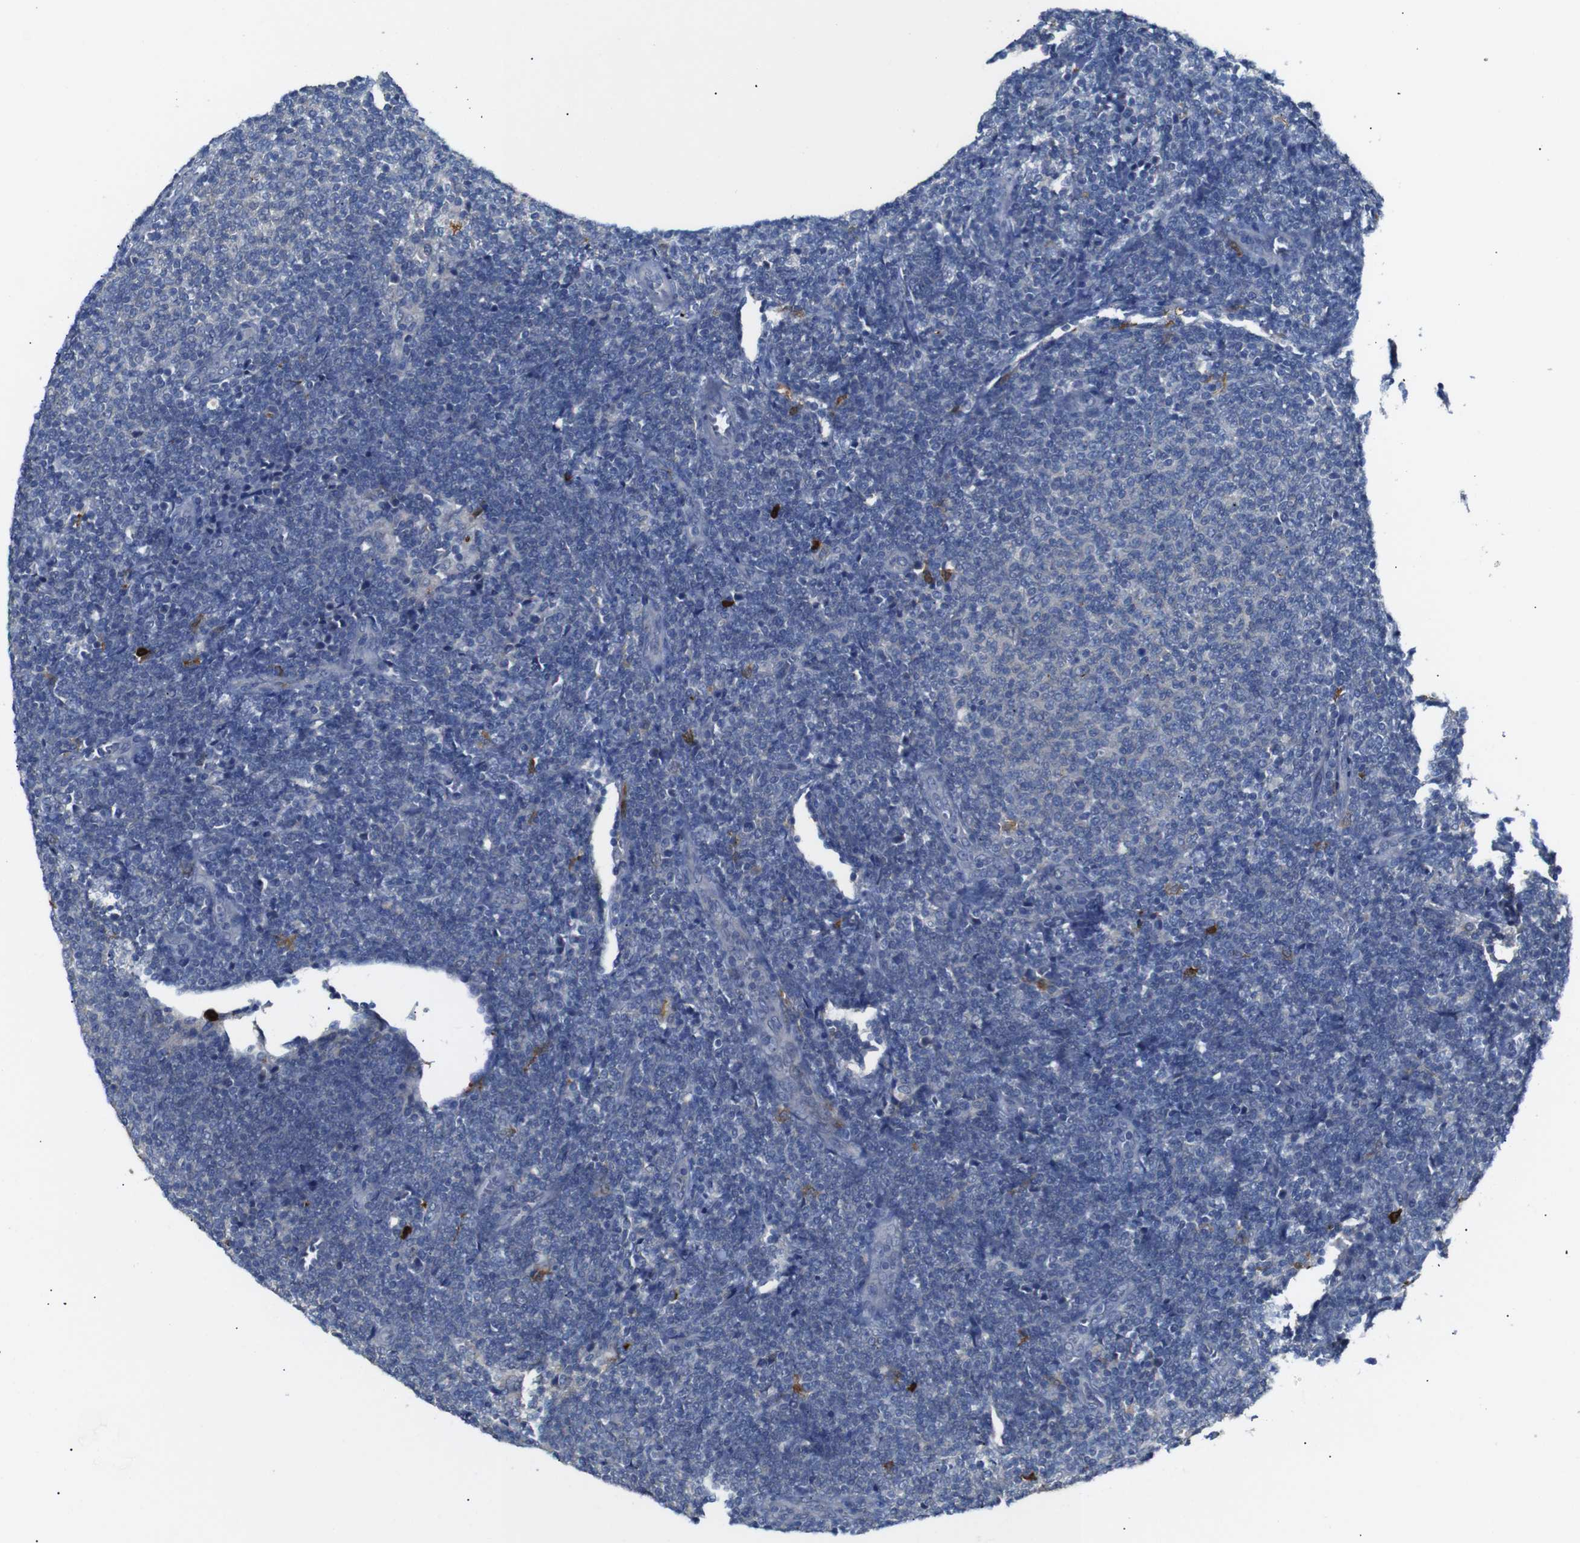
{"staining": {"intensity": "negative", "quantity": "none", "location": "none"}, "tissue": "lymphoma", "cell_type": "Tumor cells", "image_type": "cancer", "snomed": [{"axis": "morphology", "description": "Malignant lymphoma, non-Hodgkin's type, Low grade"}, {"axis": "topography", "description": "Lymph node"}], "caption": "Immunohistochemical staining of lymphoma demonstrates no significant expression in tumor cells.", "gene": "ALOX15", "patient": {"sex": "male", "age": 66}}